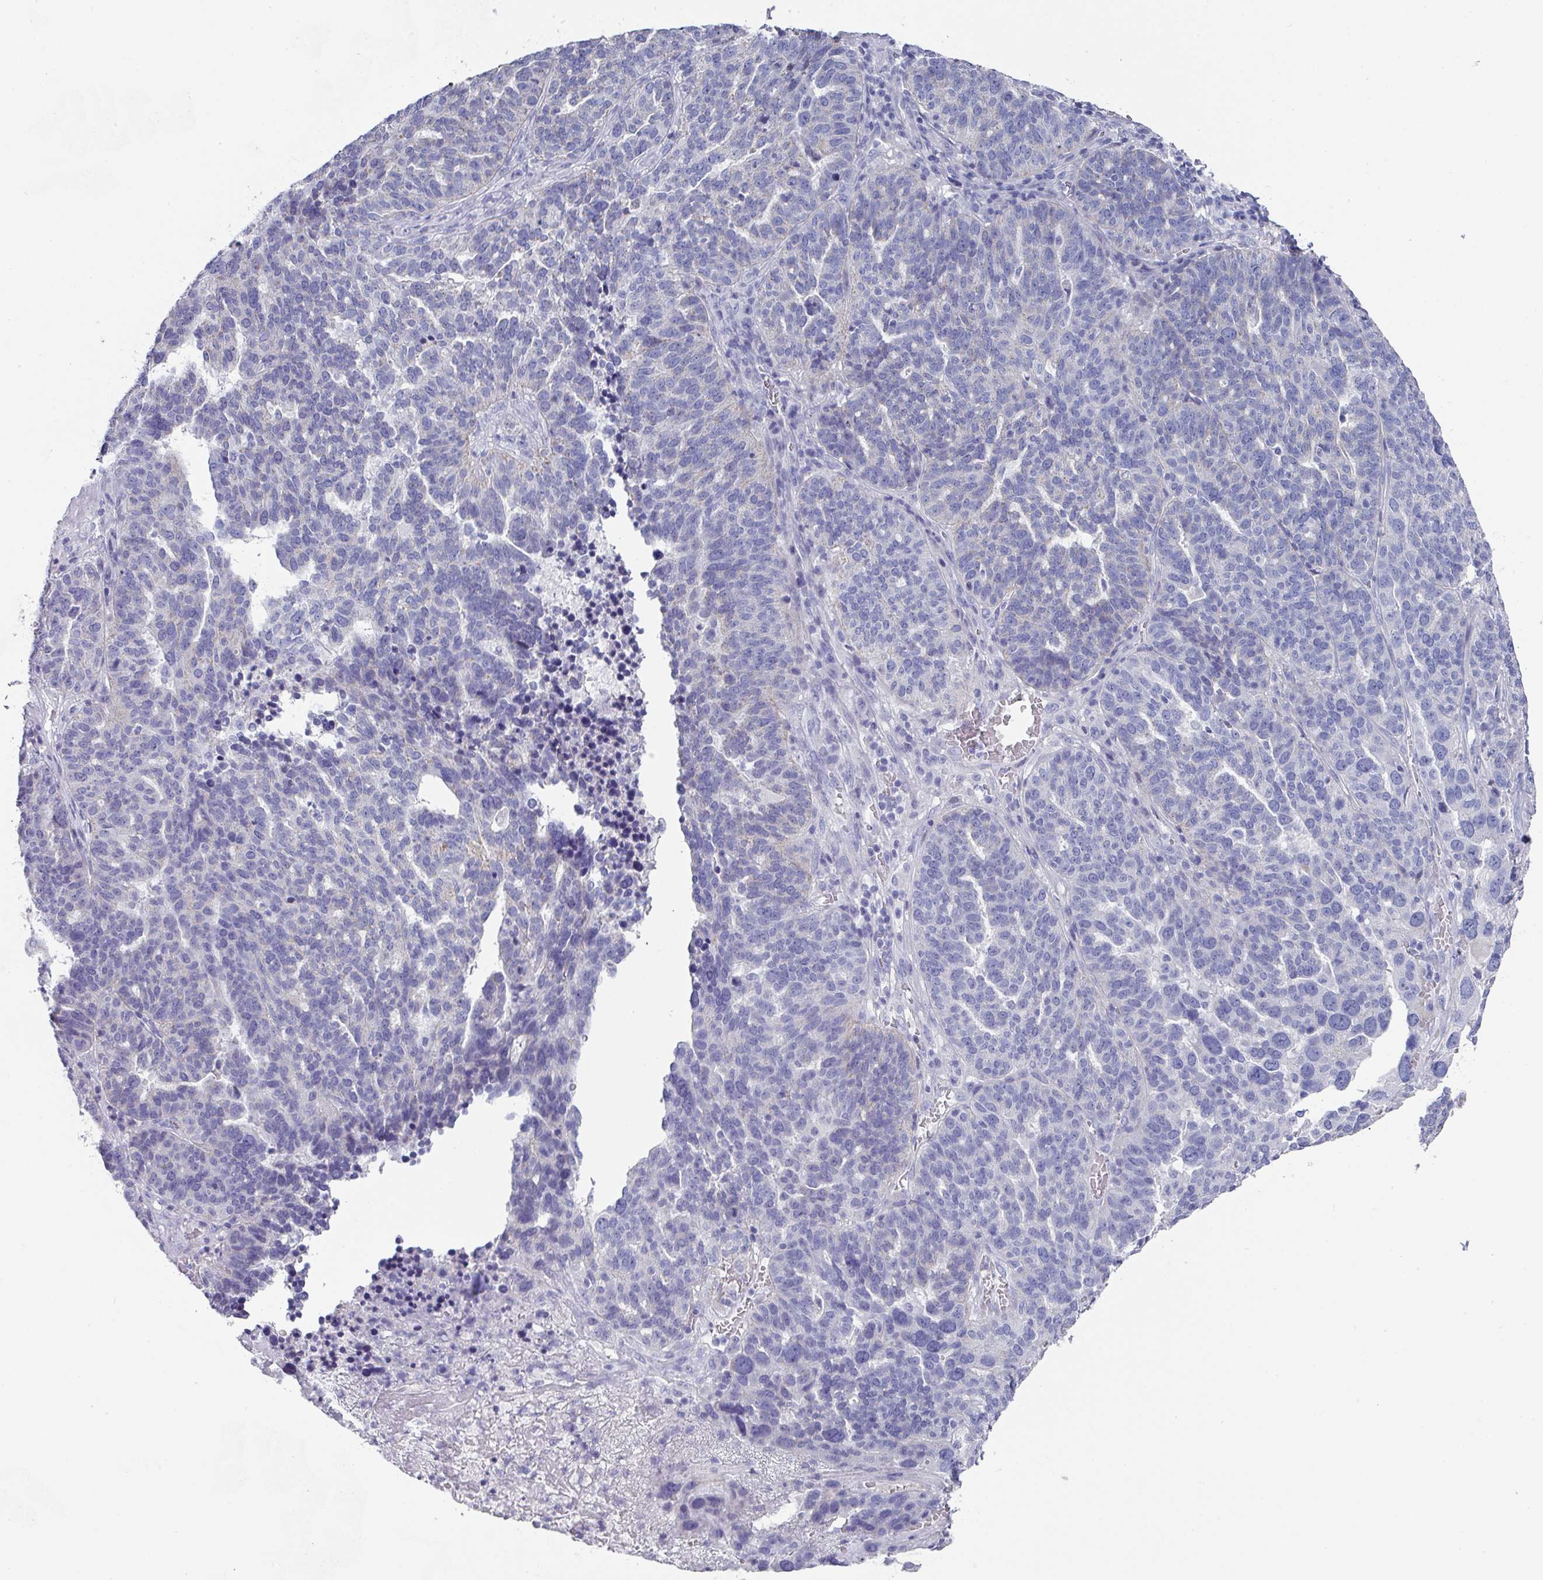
{"staining": {"intensity": "negative", "quantity": "none", "location": "none"}, "tissue": "ovarian cancer", "cell_type": "Tumor cells", "image_type": "cancer", "snomed": [{"axis": "morphology", "description": "Cystadenocarcinoma, serous, NOS"}, {"axis": "topography", "description": "Ovary"}], "caption": "Protein analysis of ovarian cancer demonstrates no significant staining in tumor cells.", "gene": "DEFB115", "patient": {"sex": "female", "age": 59}}